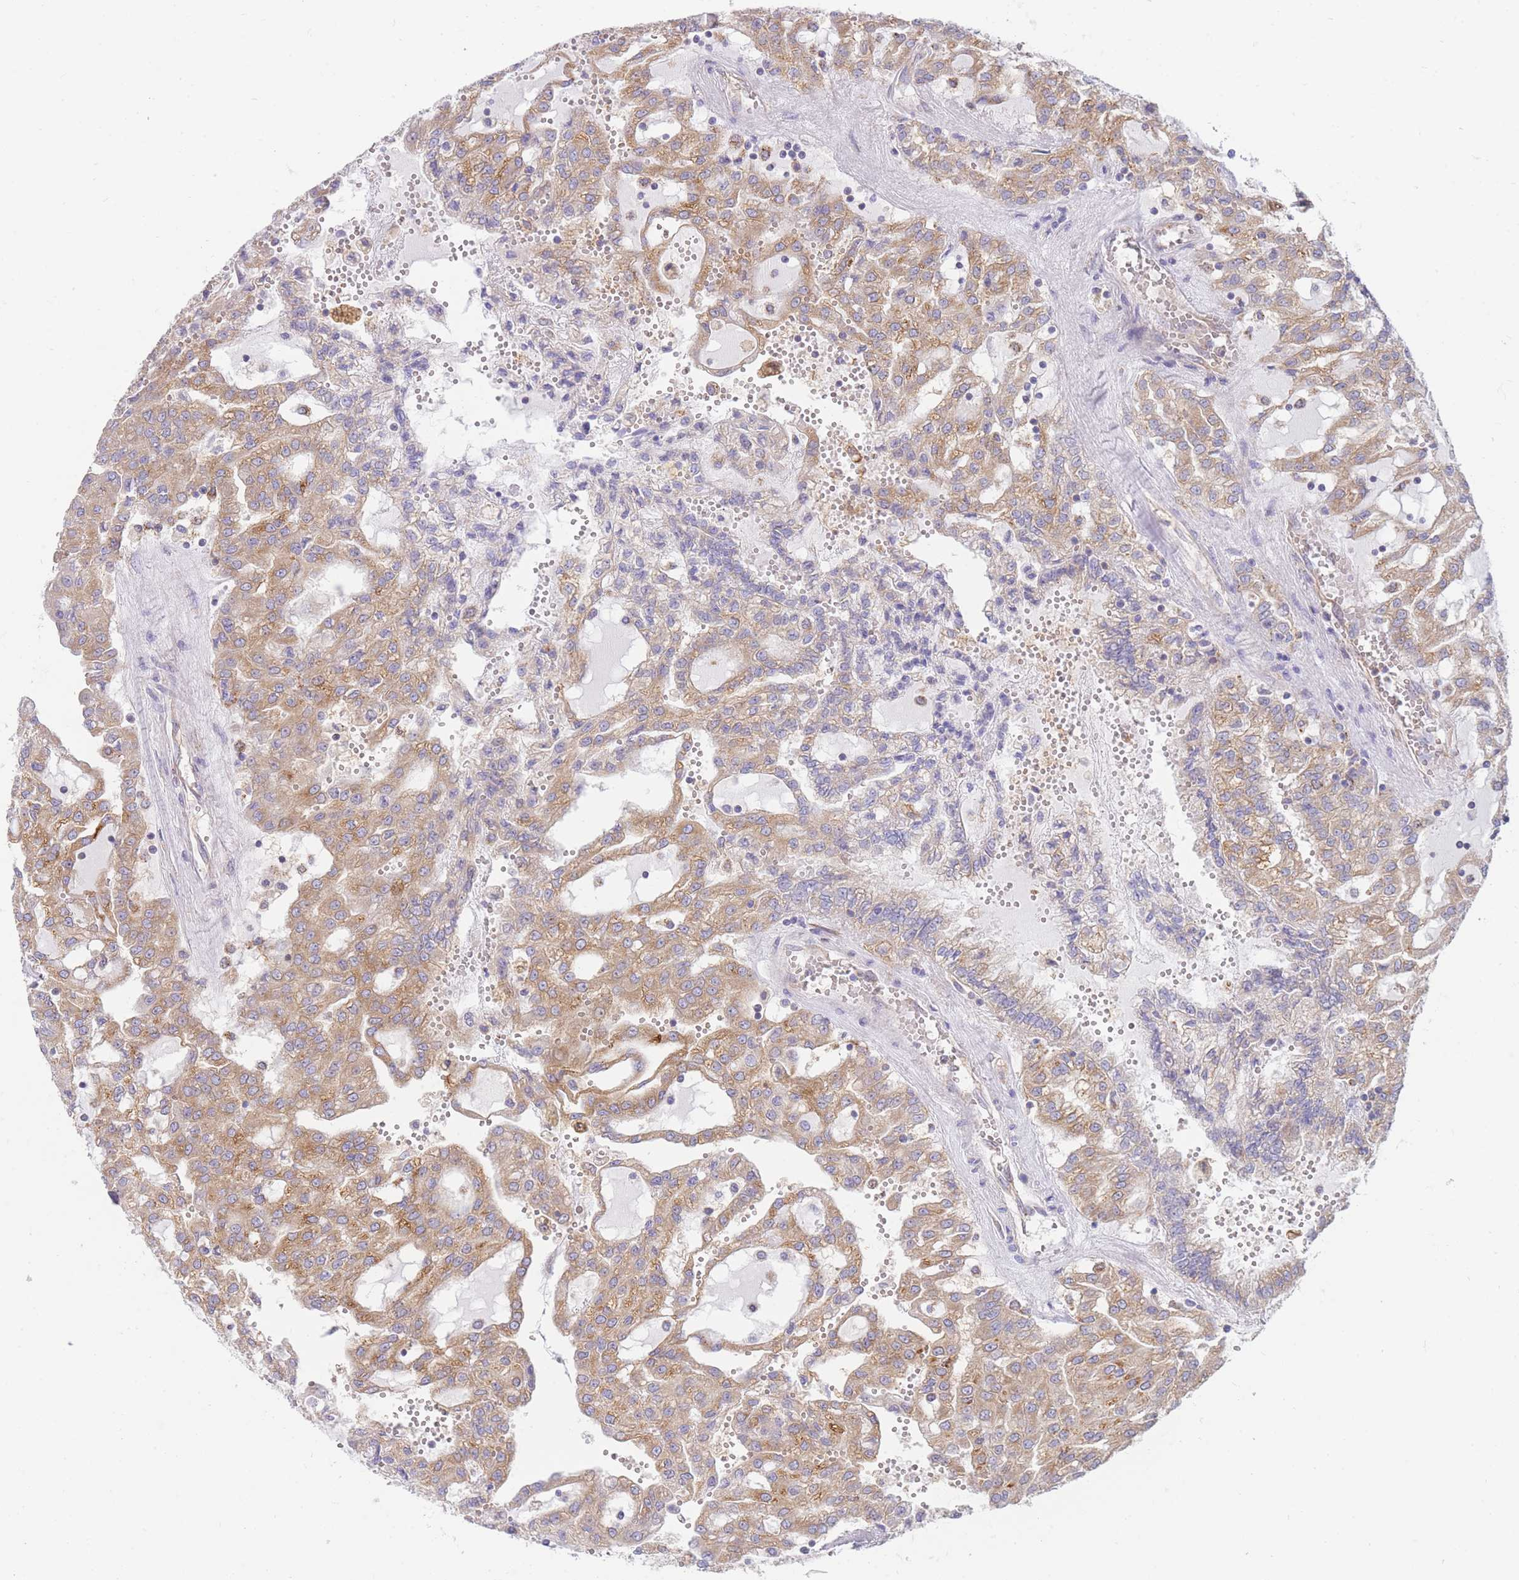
{"staining": {"intensity": "moderate", "quantity": ">75%", "location": "cytoplasmic/membranous"}, "tissue": "renal cancer", "cell_type": "Tumor cells", "image_type": "cancer", "snomed": [{"axis": "morphology", "description": "Adenocarcinoma, NOS"}, {"axis": "topography", "description": "Kidney"}], "caption": "A medium amount of moderate cytoplasmic/membranous positivity is seen in approximately >75% of tumor cells in renal adenocarcinoma tissue.", "gene": "SH2B2", "patient": {"sex": "male", "age": 63}}